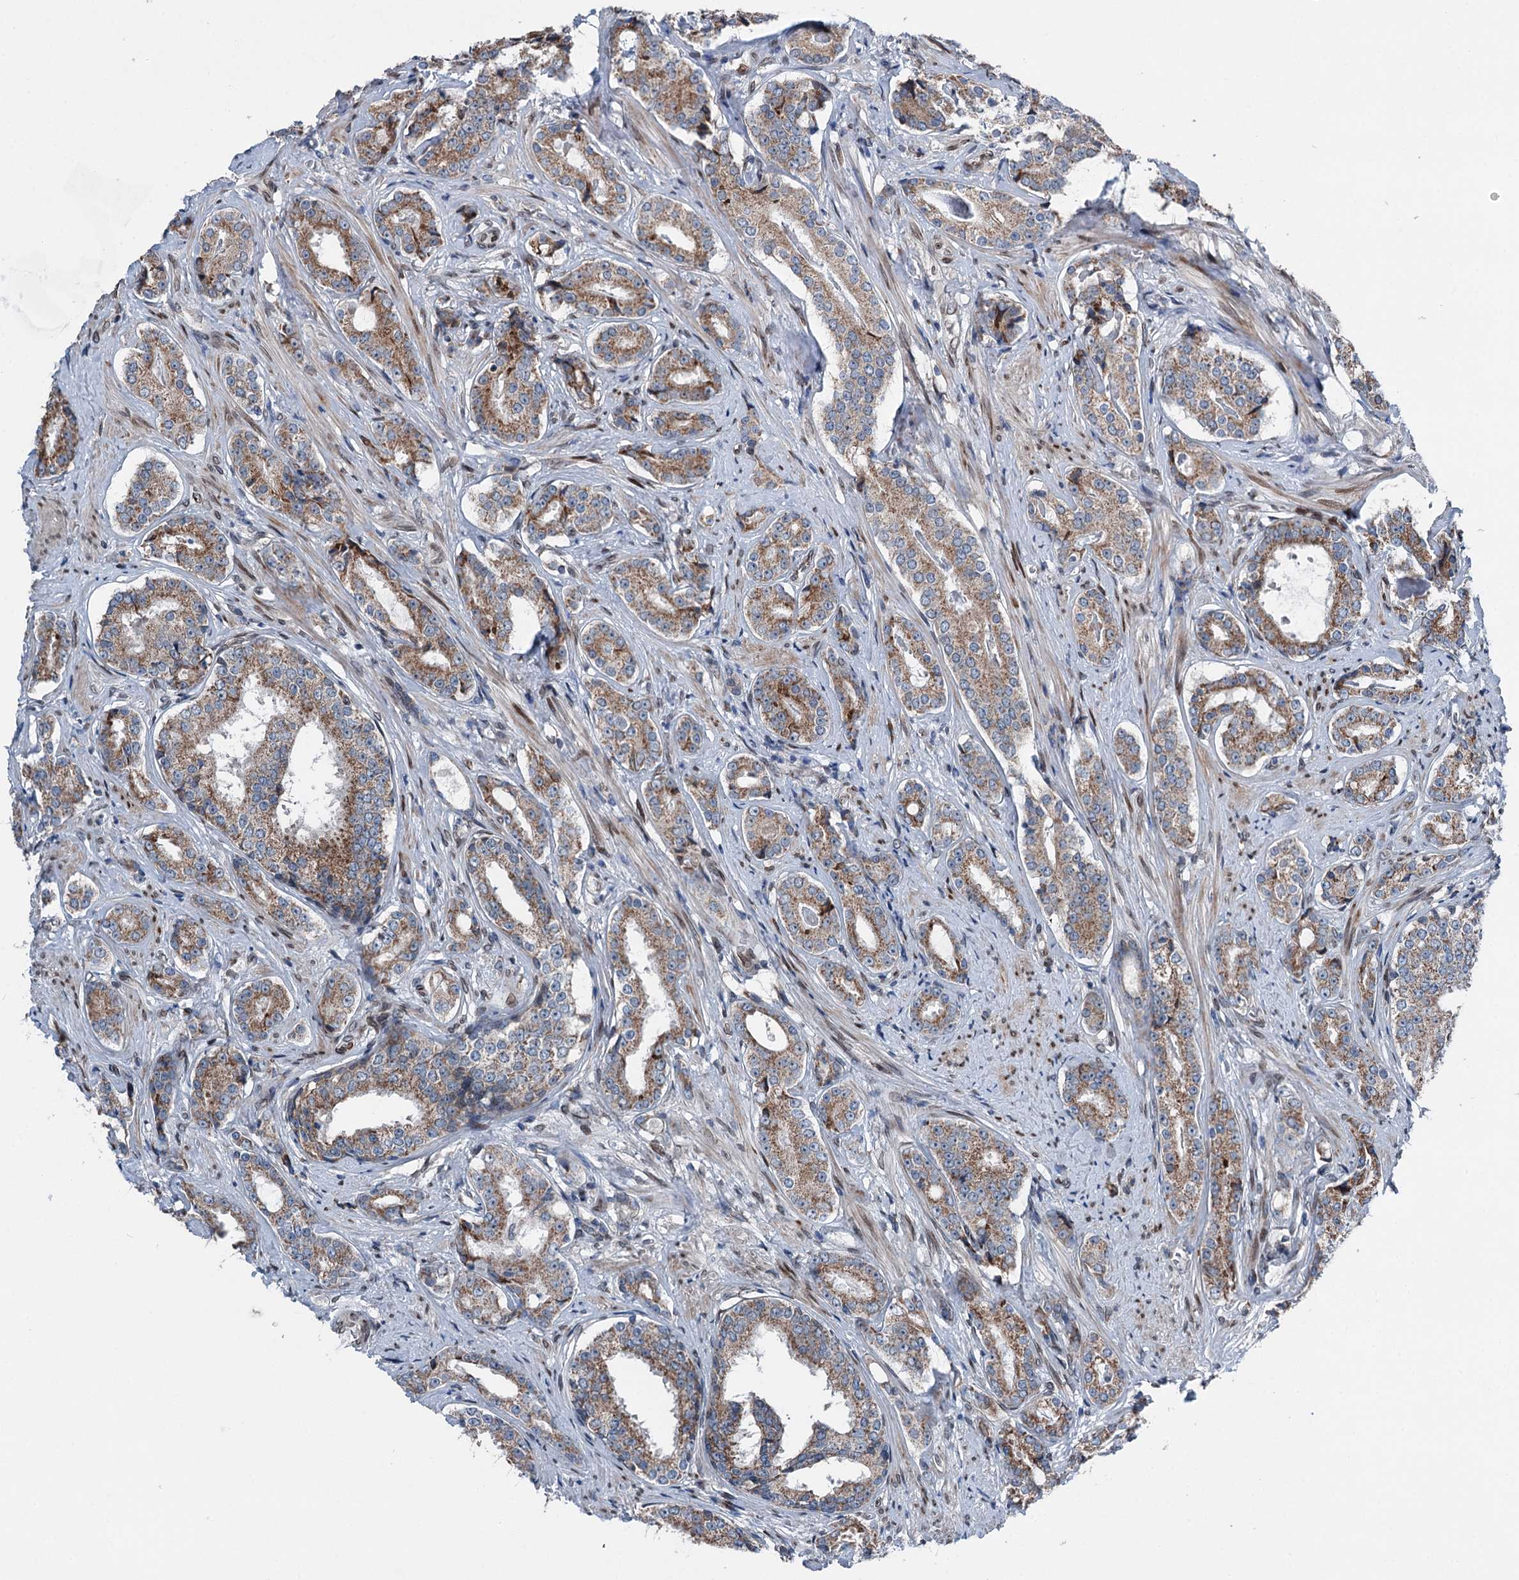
{"staining": {"intensity": "moderate", "quantity": ">75%", "location": "cytoplasmic/membranous"}, "tissue": "prostate cancer", "cell_type": "Tumor cells", "image_type": "cancer", "snomed": [{"axis": "morphology", "description": "Adenocarcinoma, High grade"}, {"axis": "topography", "description": "Prostate"}], "caption": "Brown immunohistochemical staining in human prostate cancer shows moderate cytoplasmic/membranous staining in approximately >75% of tumor cells.", "gene": "MRPL14", "patient": {"sex": "male", "age": 58}}